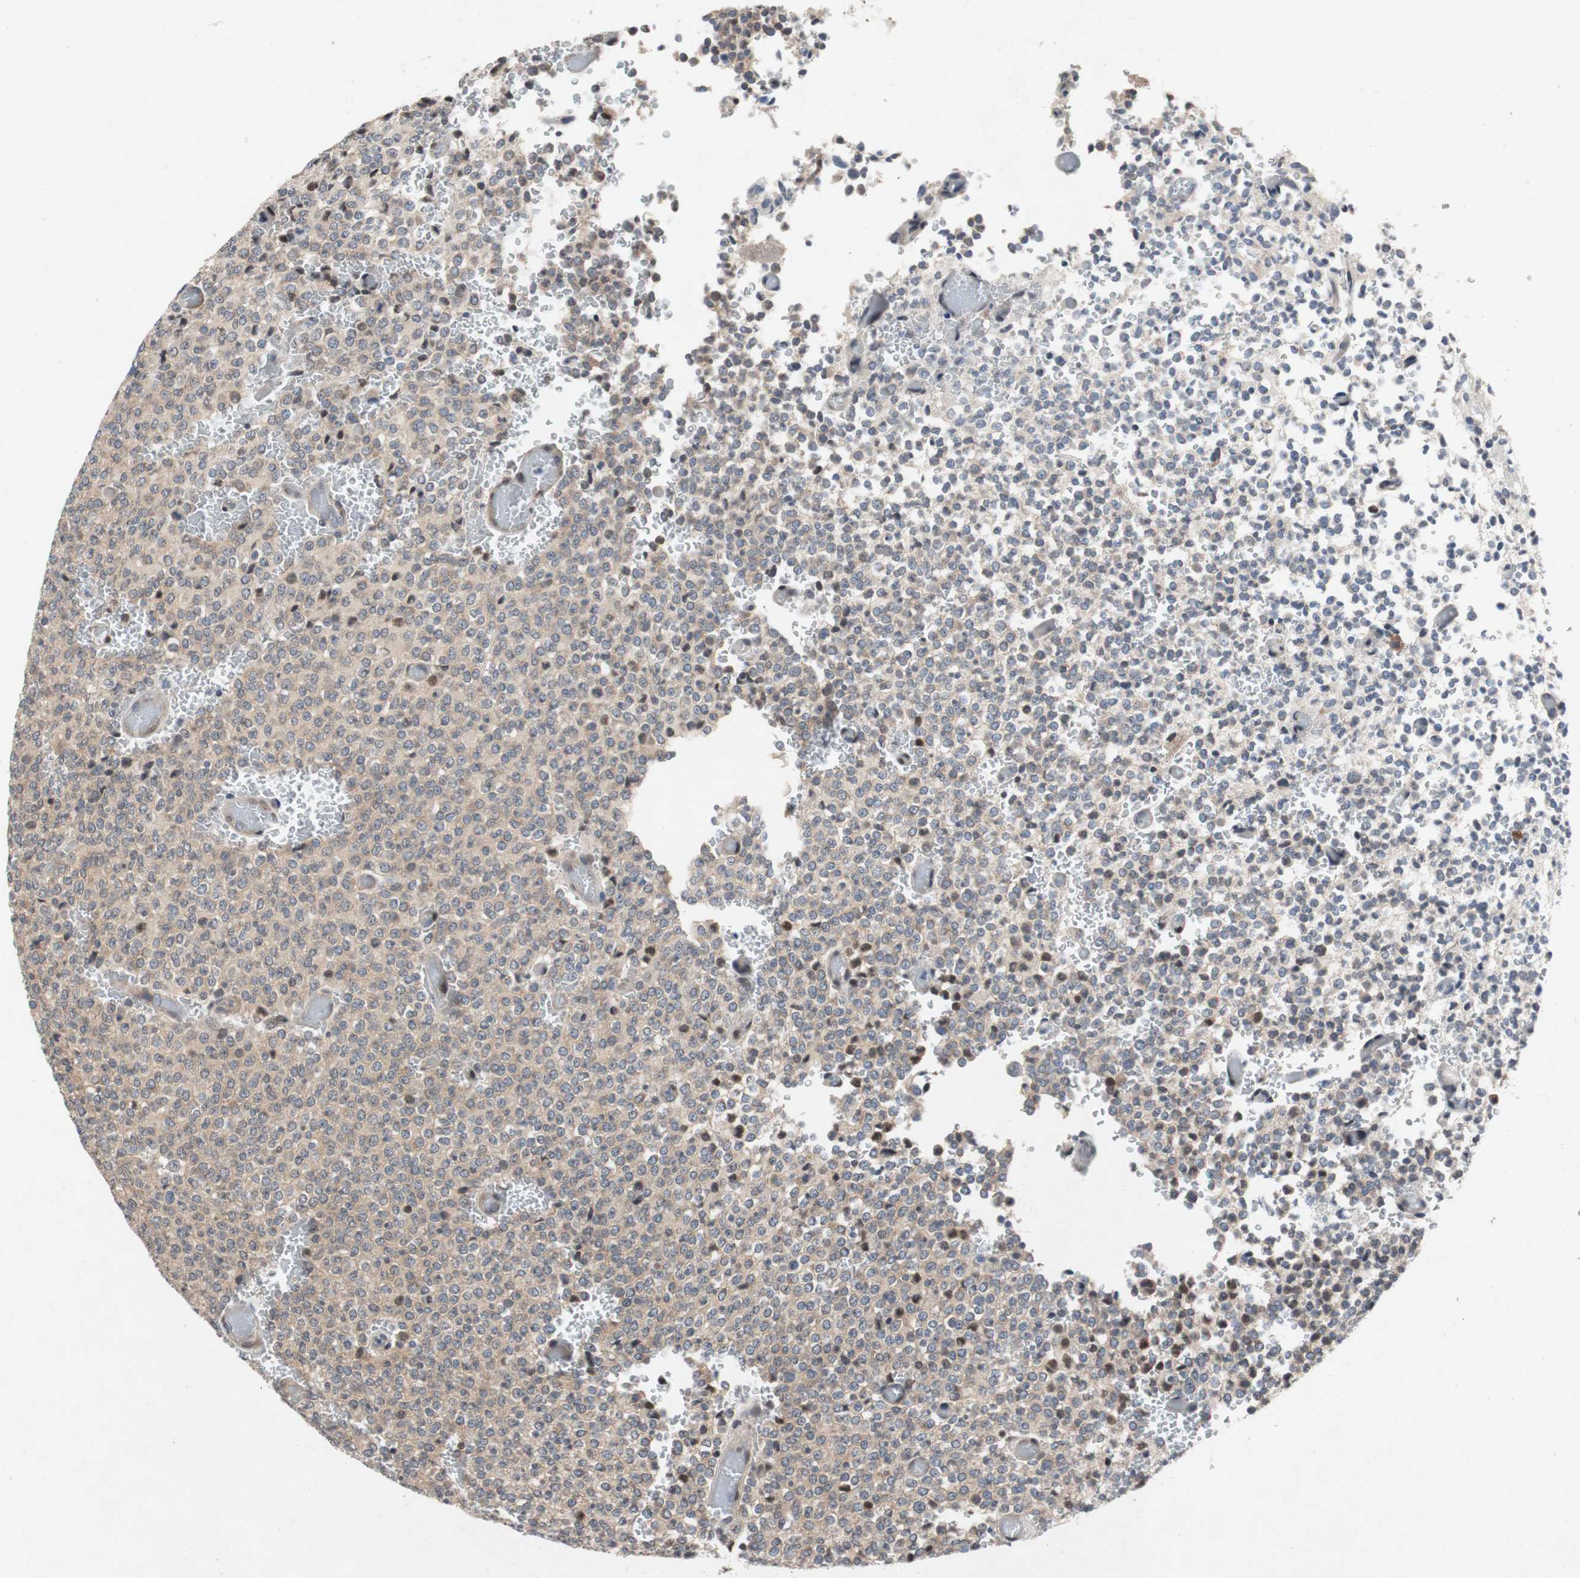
{"staining": {"intensity": "weak", "quantity": "25%-75%", "location": "cytoplasmic/membranous"}, "tissue": "glioma", "cell_type": "Tumor cells", "image_type": "cancer", "snomed": [{"axis": "morphology", "description": "Glioma, malignant, High grade"}, {"axis": "topography", "description": "pancreas cauda"}], "caption": "Glioma stained with immunohistochemistry displays weak cytoplasmic/membranous staining in about 25%-75% of tumor cells.", "gene": "TP63", "patient": {"sex": "male", "age": 60}}